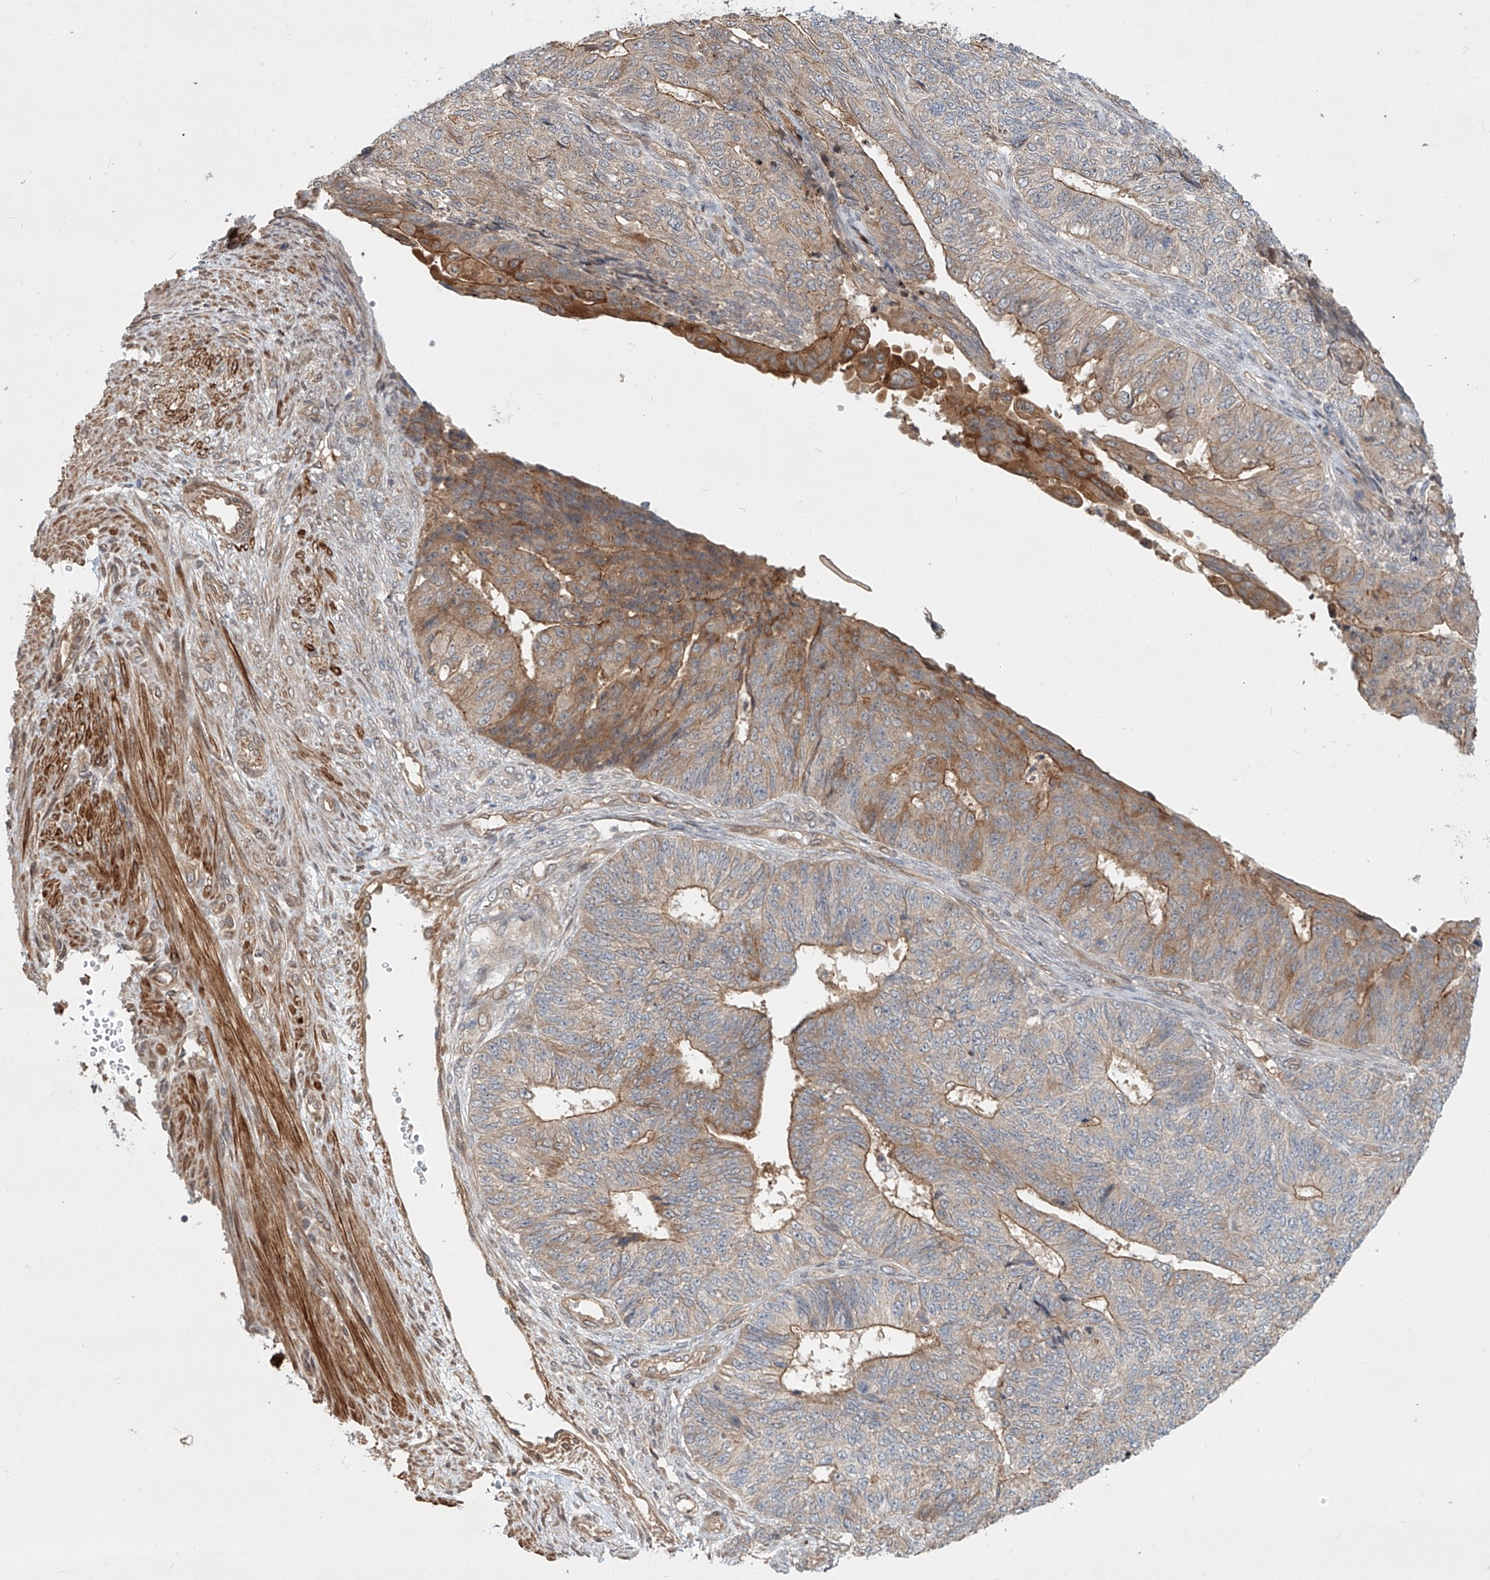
{"staining": {"intensity": "moderate", "quantity": "25%-75%", "location": "cytoplasmic/membranous"}, "tissue": "endometrial cancer", "cell_type": "Tumor cells", "image_type": "cancer", "snomed": [{"axis": "morphology", "description": "Adenocarcinoma, NOS"}, {"axis": "topography", "description": "Endometrium"}], "caption": "Immunohistochemical staining of human endometrial cancer demonstrates medium levels of moderate cytoplasmic/membranous protein positivity in approximately 25%-75% of tumor cells. (DAB = brown stain, brightfield microscopy at high magnification).", "gene": "SASH1", "patient": {"sex": "female", "age": 32}}